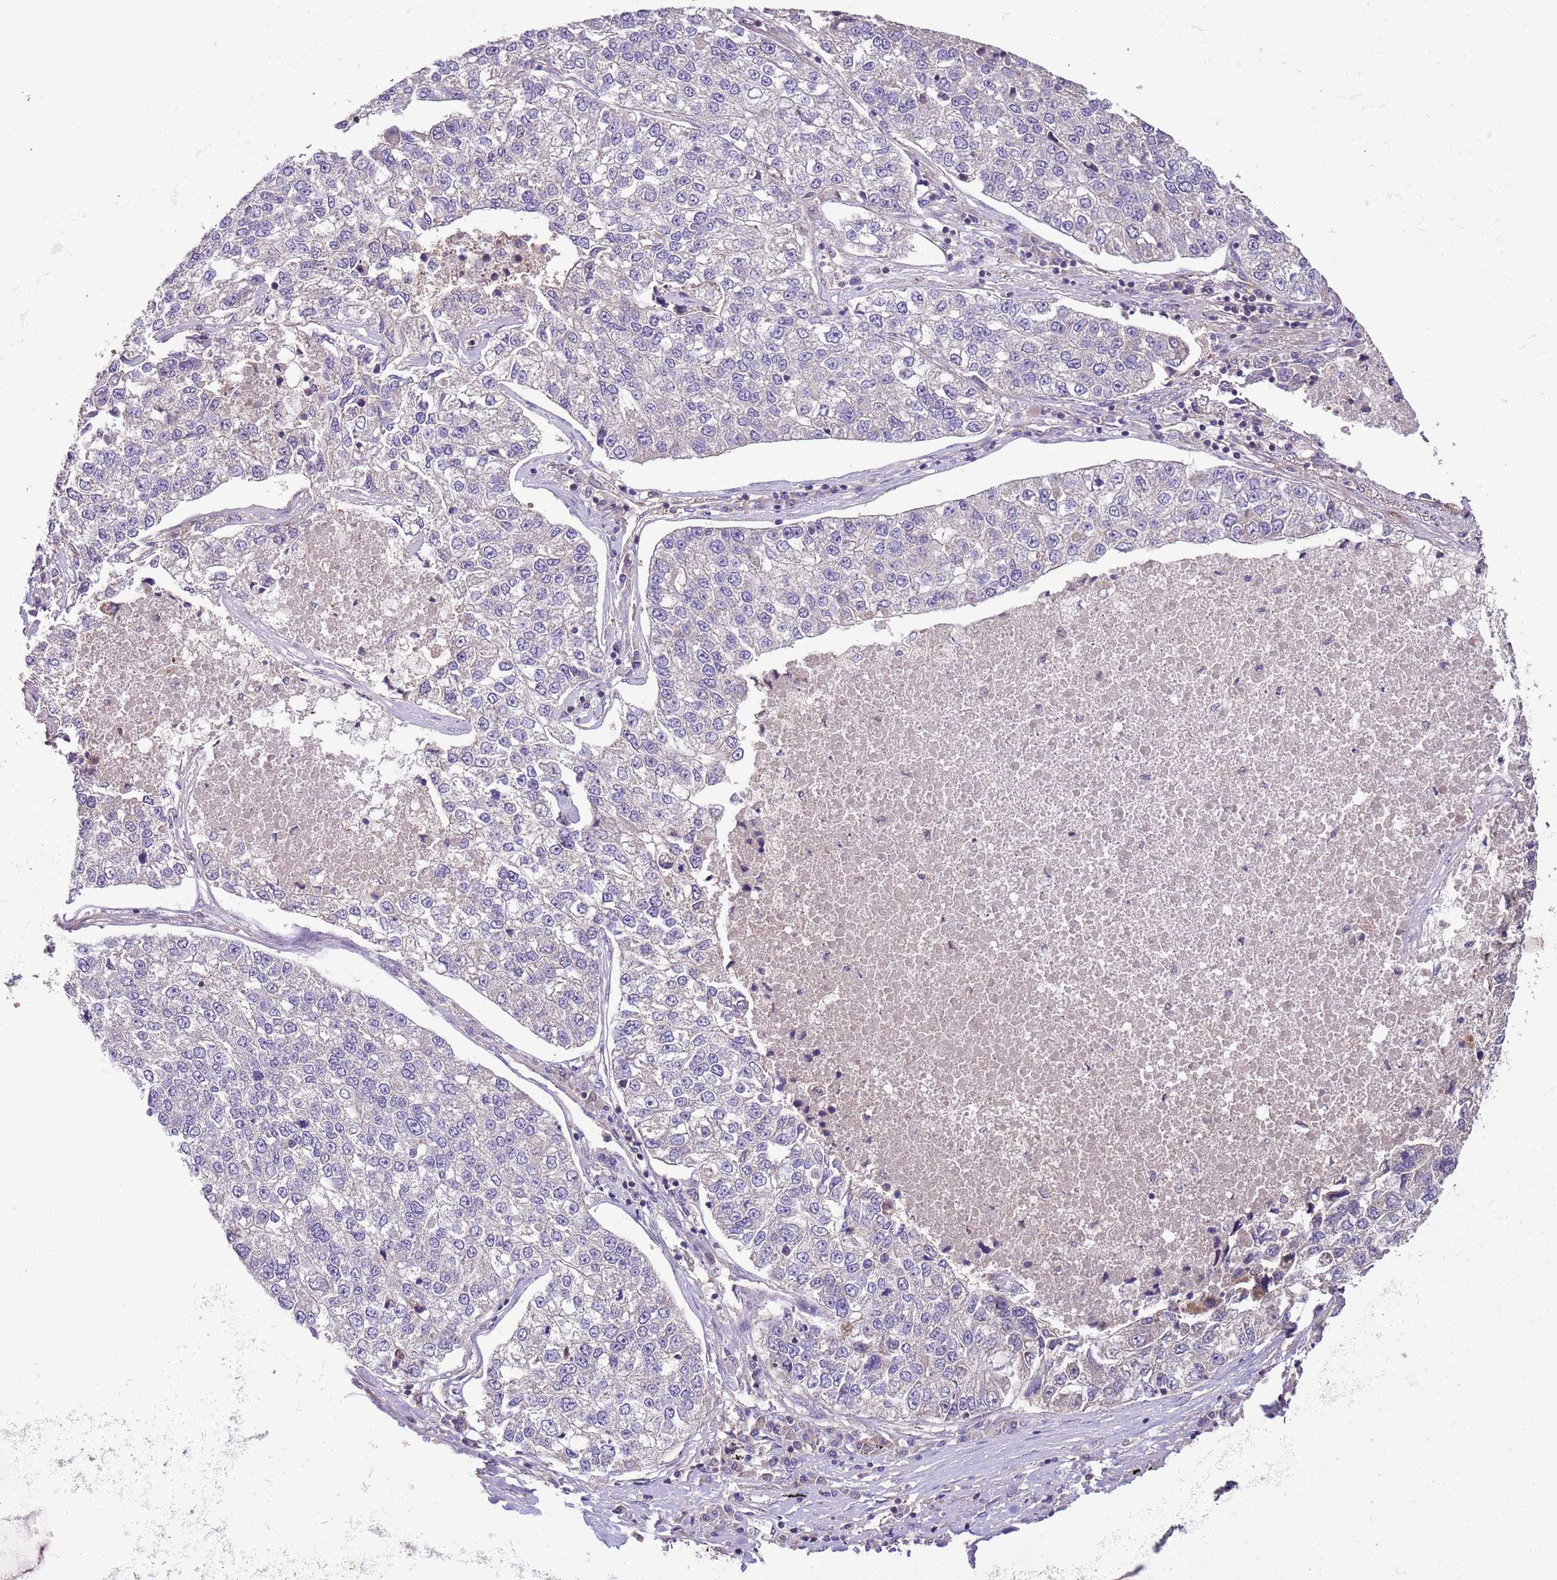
{"staining": {"intensity": "negative", "quantity": "none", "location": "none"}, "tissue": "lung cancer", "cell_type": "Tumor cells", "image_type": "cancer", "snomed": [{"axis": "morphology", "description": "Adenocarcinoma, NOS"}, {"axis": "topography", "description": "Lung"}], "caption": "DAB (3,3'-diaminobenzidine) immunohistochemical staining of lung adenocarcinoma demonstrates no significant staining in tumor cells.", "gene": "FAM89B", "patient": {"sex": "male", "age": 49}}